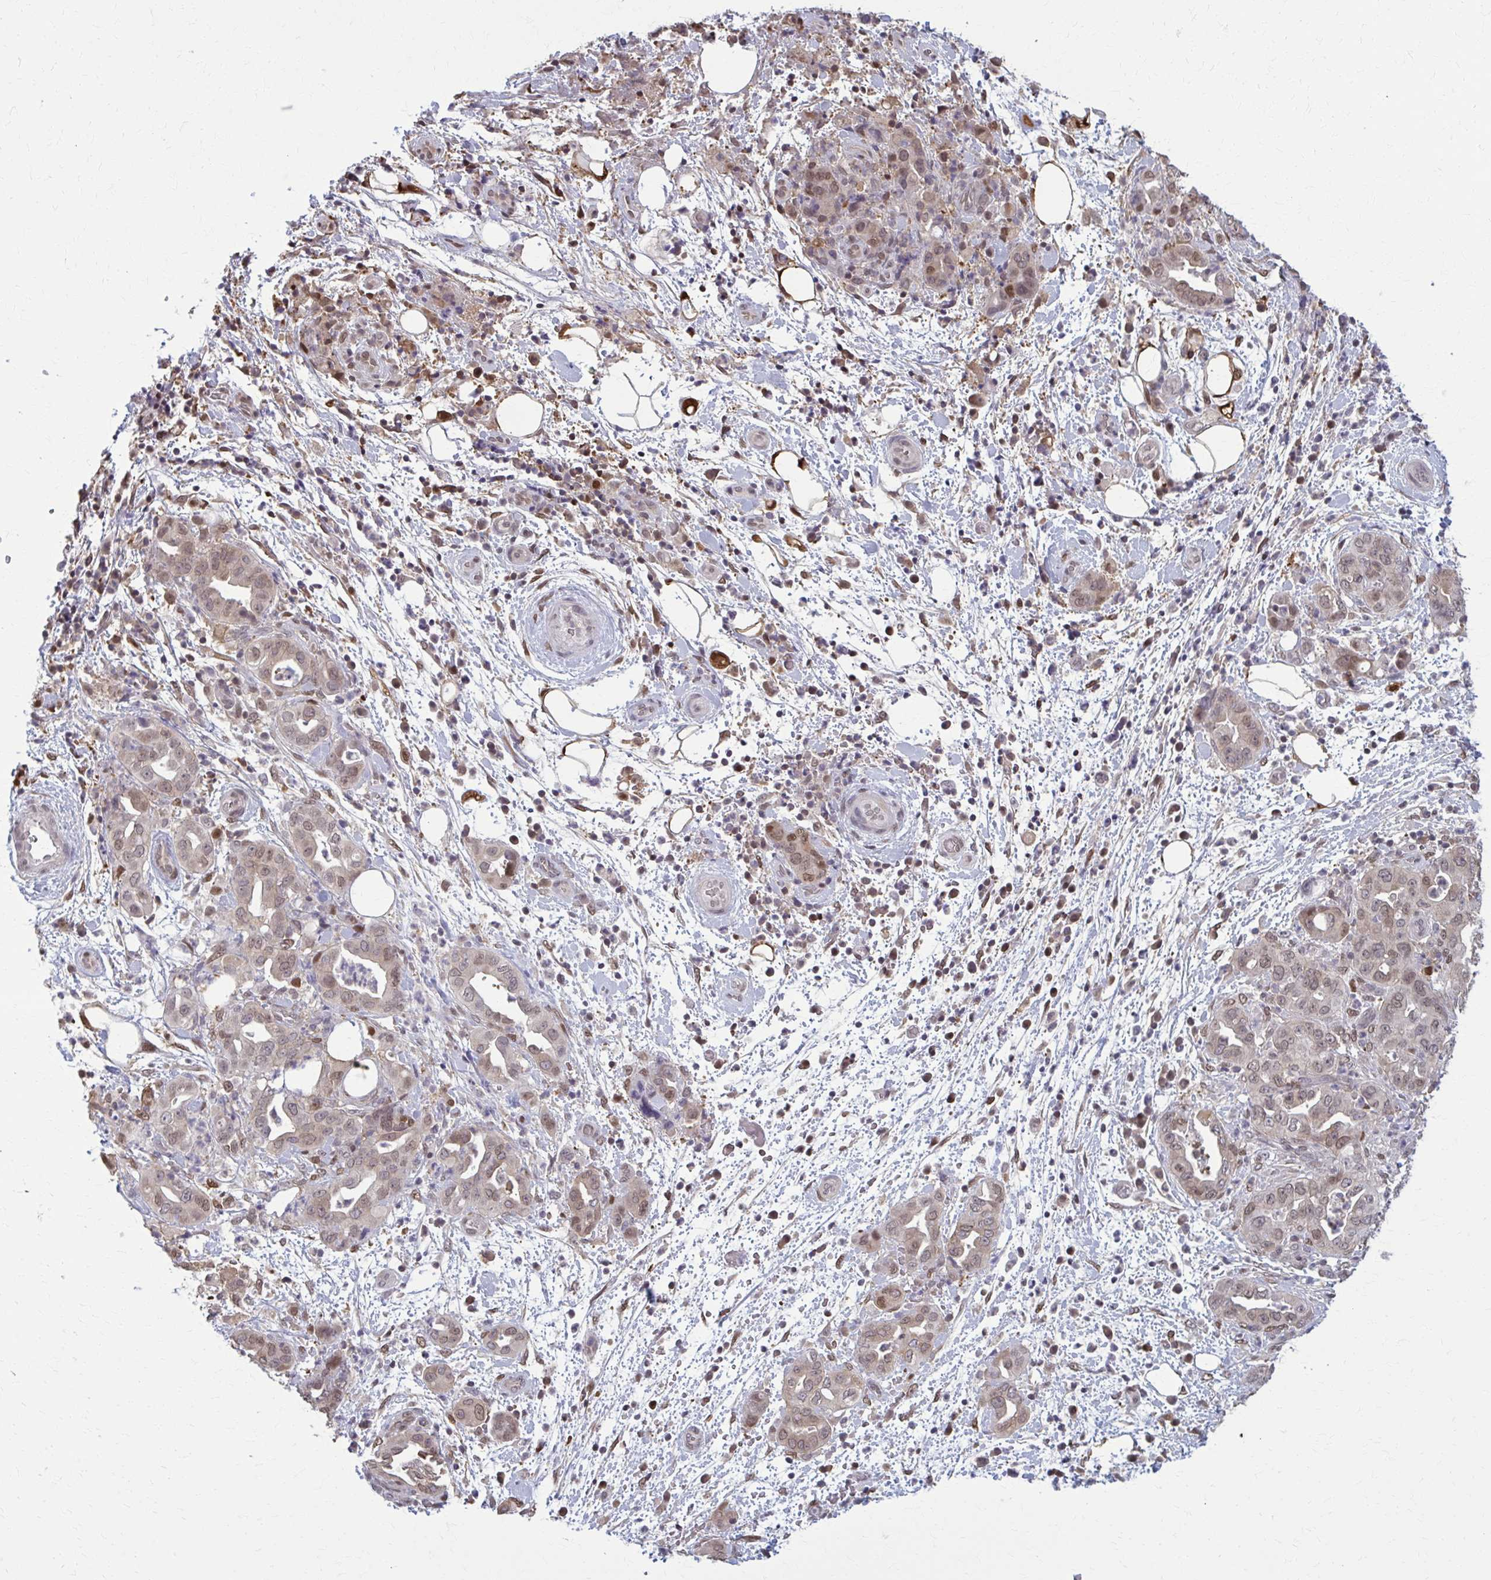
{"staining": {"intensity": "weak", "quantity": ">75%", "location": "nuclear"}, "tissue": "pancreatic cancer", "cell_type": "Tumor cells", "image_type": "cancer", "snomed": [{"axis": "morphology", "description": "Normal tissue, NOS"}, {"axis": "morphology", "description": "Adenocarcinoma, NOS"}, {"axis": "topography", "description": "Lymph node"}, {"axis": "topography", "description": "Pancreas"}], "caption": "Immunohistochemical staining of adenocarcinoma (pancreatic) reveals weak nuclear protein expression in approximately >75% of tumor cells. The protein is shown in brown color, while the nuclei are stained blue.", "gene": "MDH1", "patient": {"sex": "female", "age": 67}}